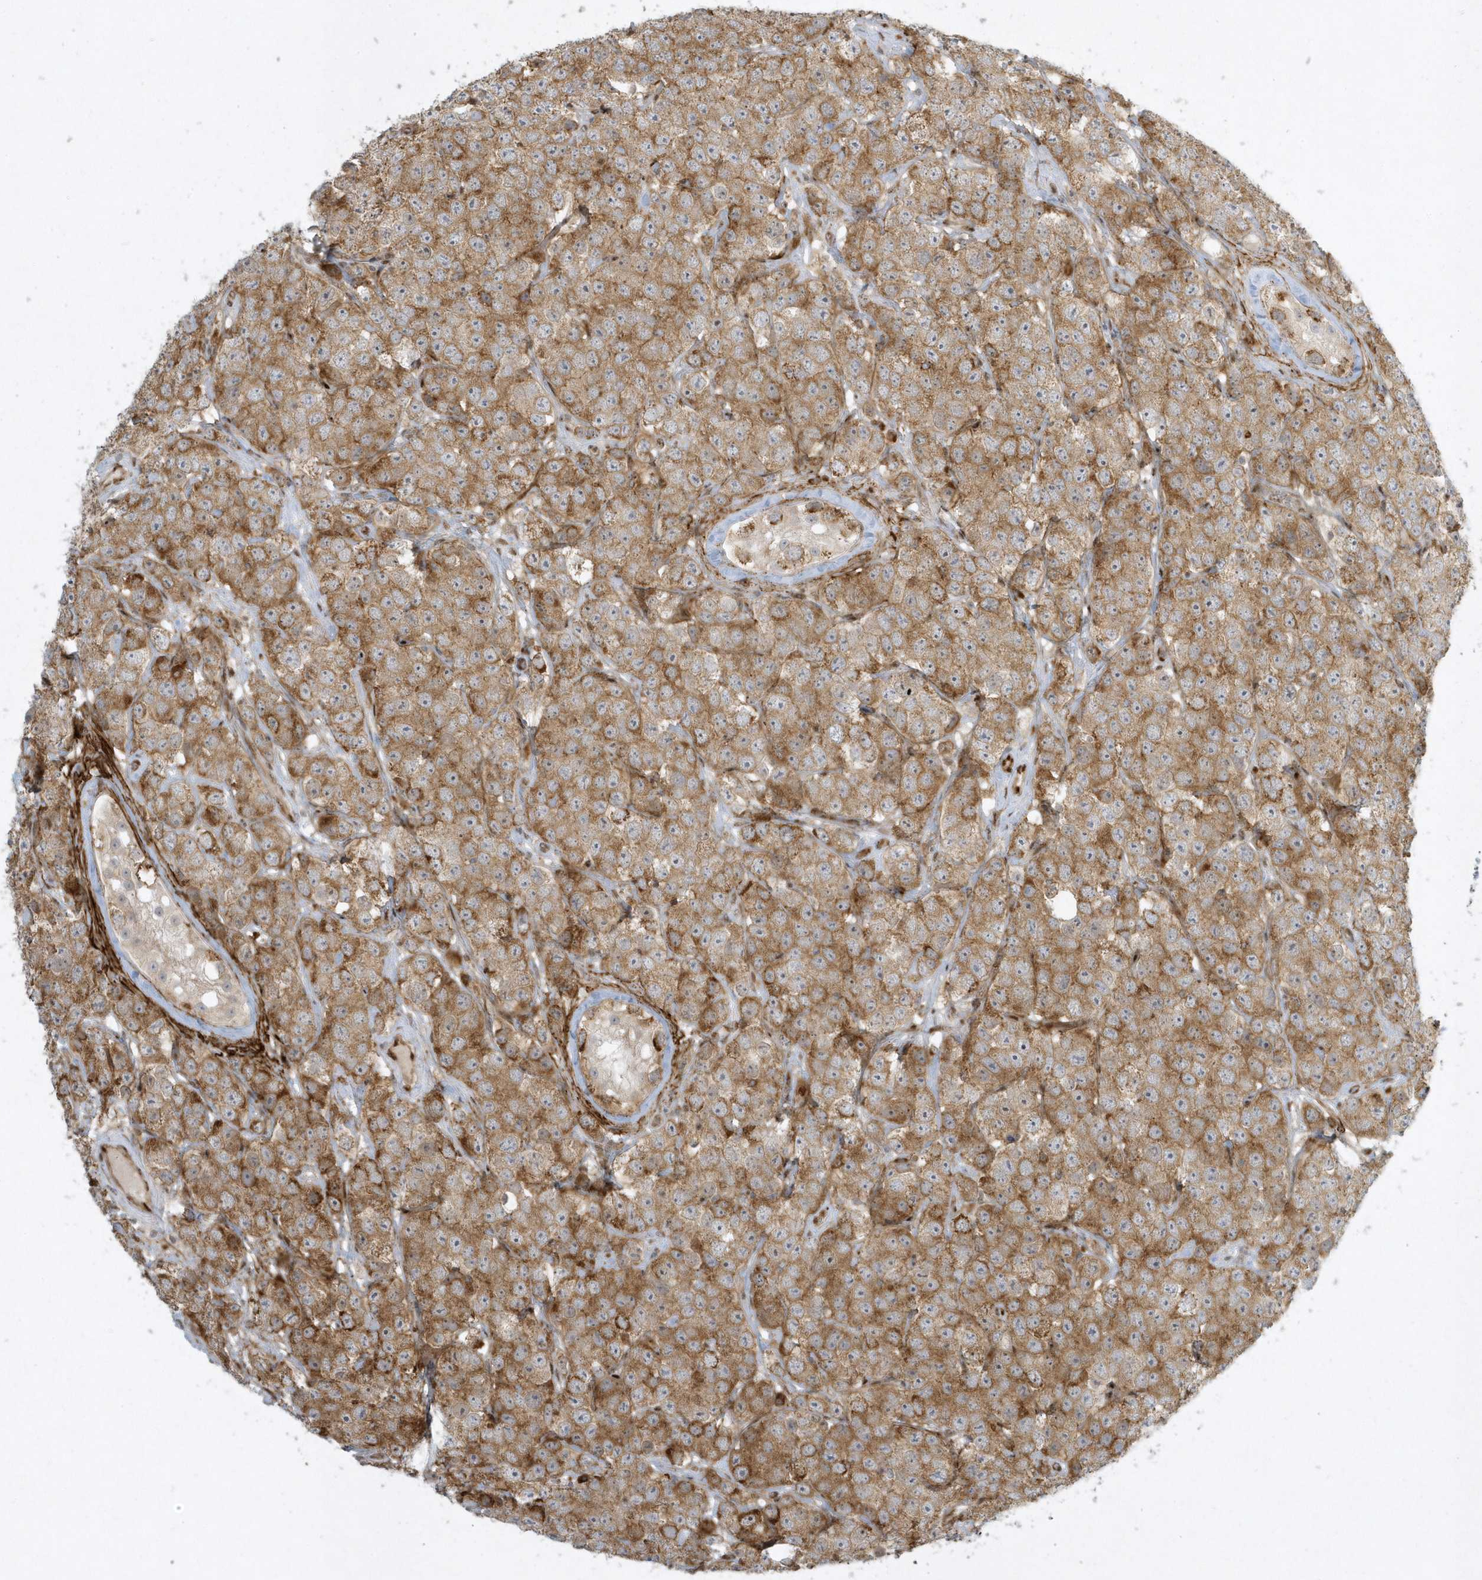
{"staining": {"intensity": "moderate", "quantity": ">75%", "location": "cytoplasmic/membranous"}, "tissue": "testis cancer", "cell_type": "Tumor cells", "image_type": "cancer", "snomed": [{"axis": "morphology", "description": "Seminoma, NOS"}, {"axis": "topography", "description": "Testis"}], "caption": "Protein expression by immunohistochemistry (IHC) shows moderate cytoplasmic/membranous expression in about >75% of tumor cells in testis cancer (seminoma).", "gene": "MASP2", "patient": {"sex": "male", "age": 28}}